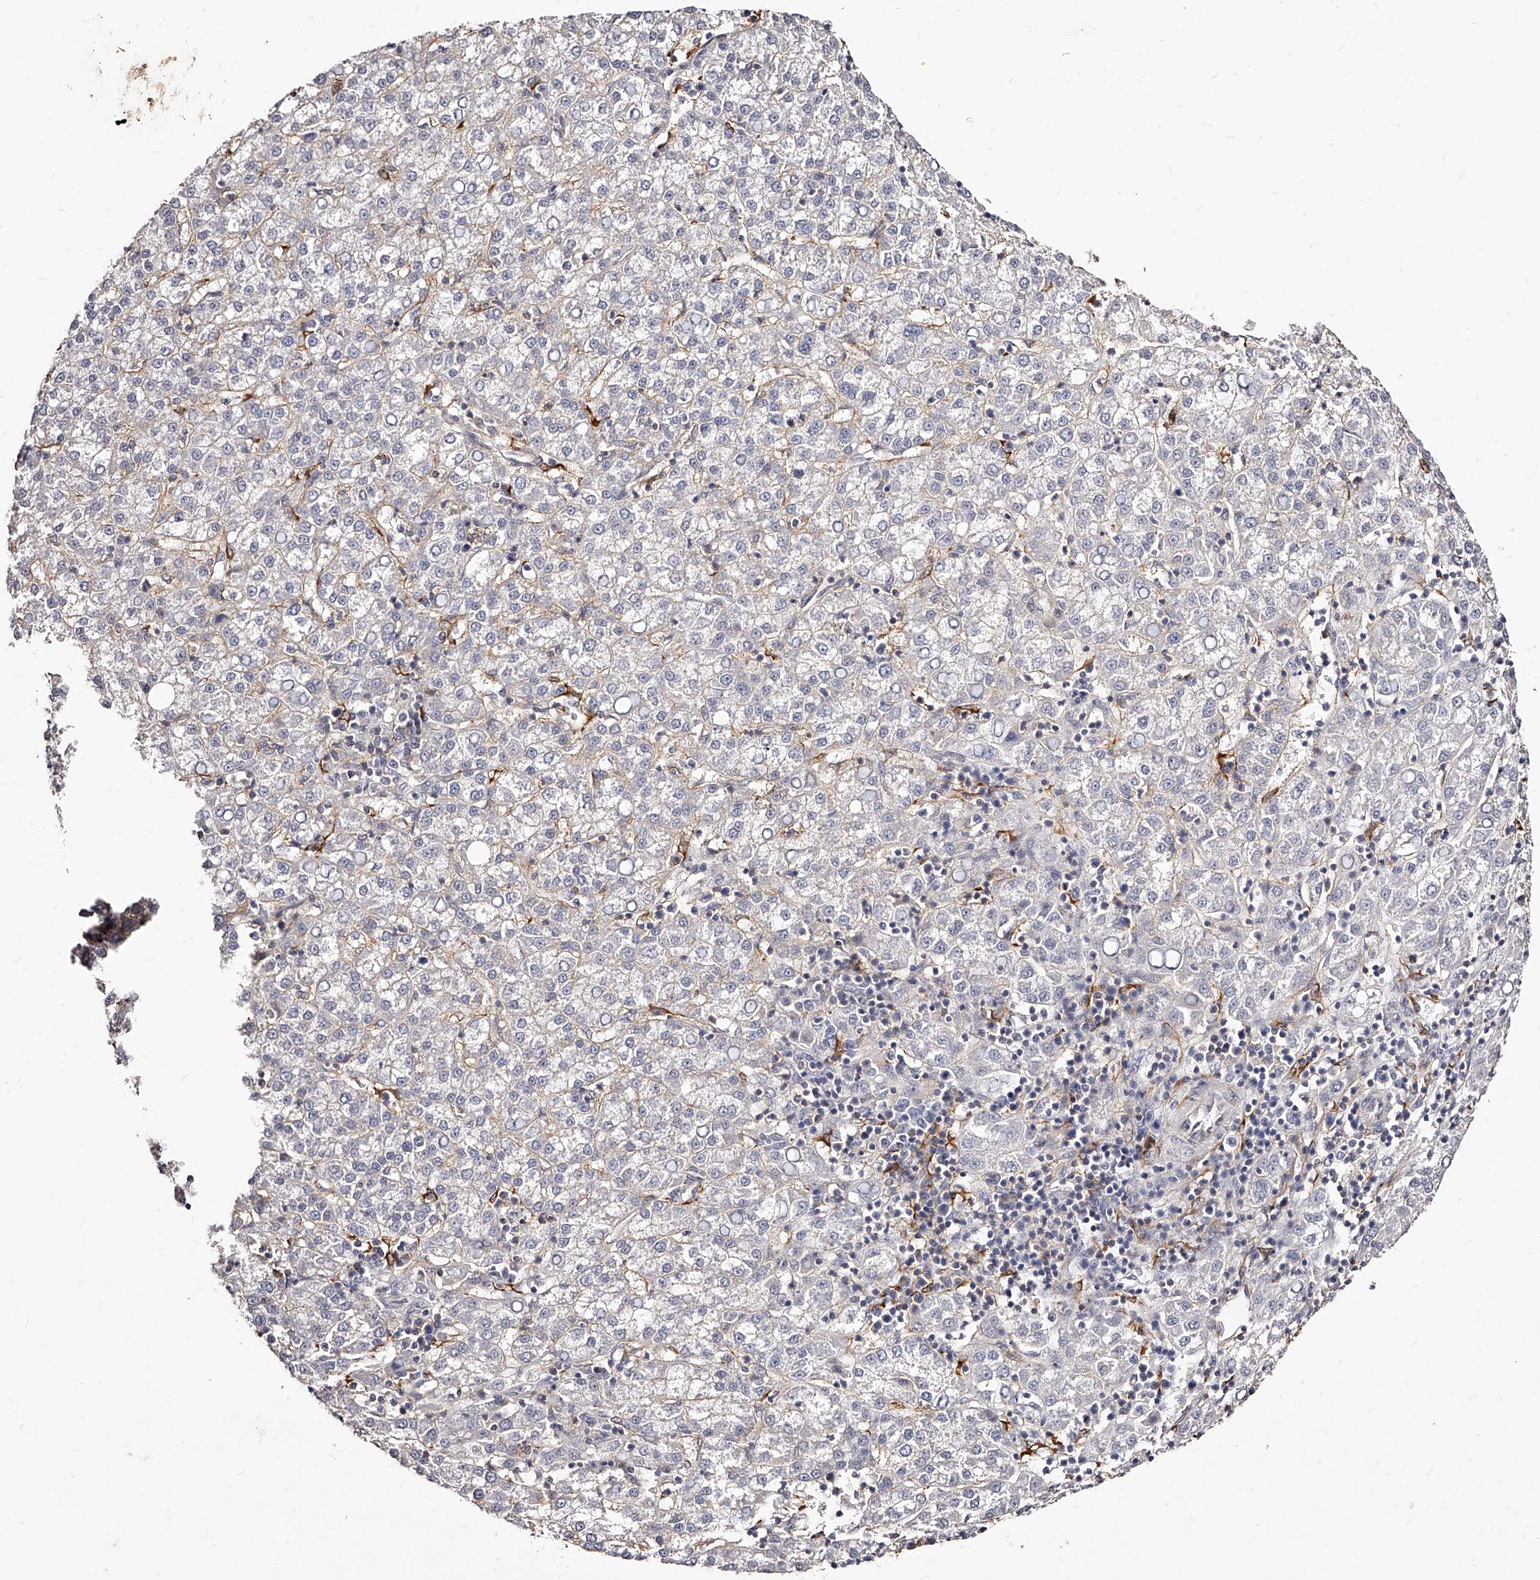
{"staining": {"intensity": "negative", "quantity": "none", "location": "none"}, "tissue": "liver cancer", "cell_type": "Tumor cells", "image_type": "cancer", "snomed": [{"axis": "morphology", "description": "Carcinoma, Hepatocellular, NOS"}, {"axis": "topography", "description": "Liver"}], "caption": "The image exhibits no significant staining in tumor cells of liver cancer (hepatocellular carcinoma).", "gene": "CD82", "patient": {"sex": "female", "age": 58}}